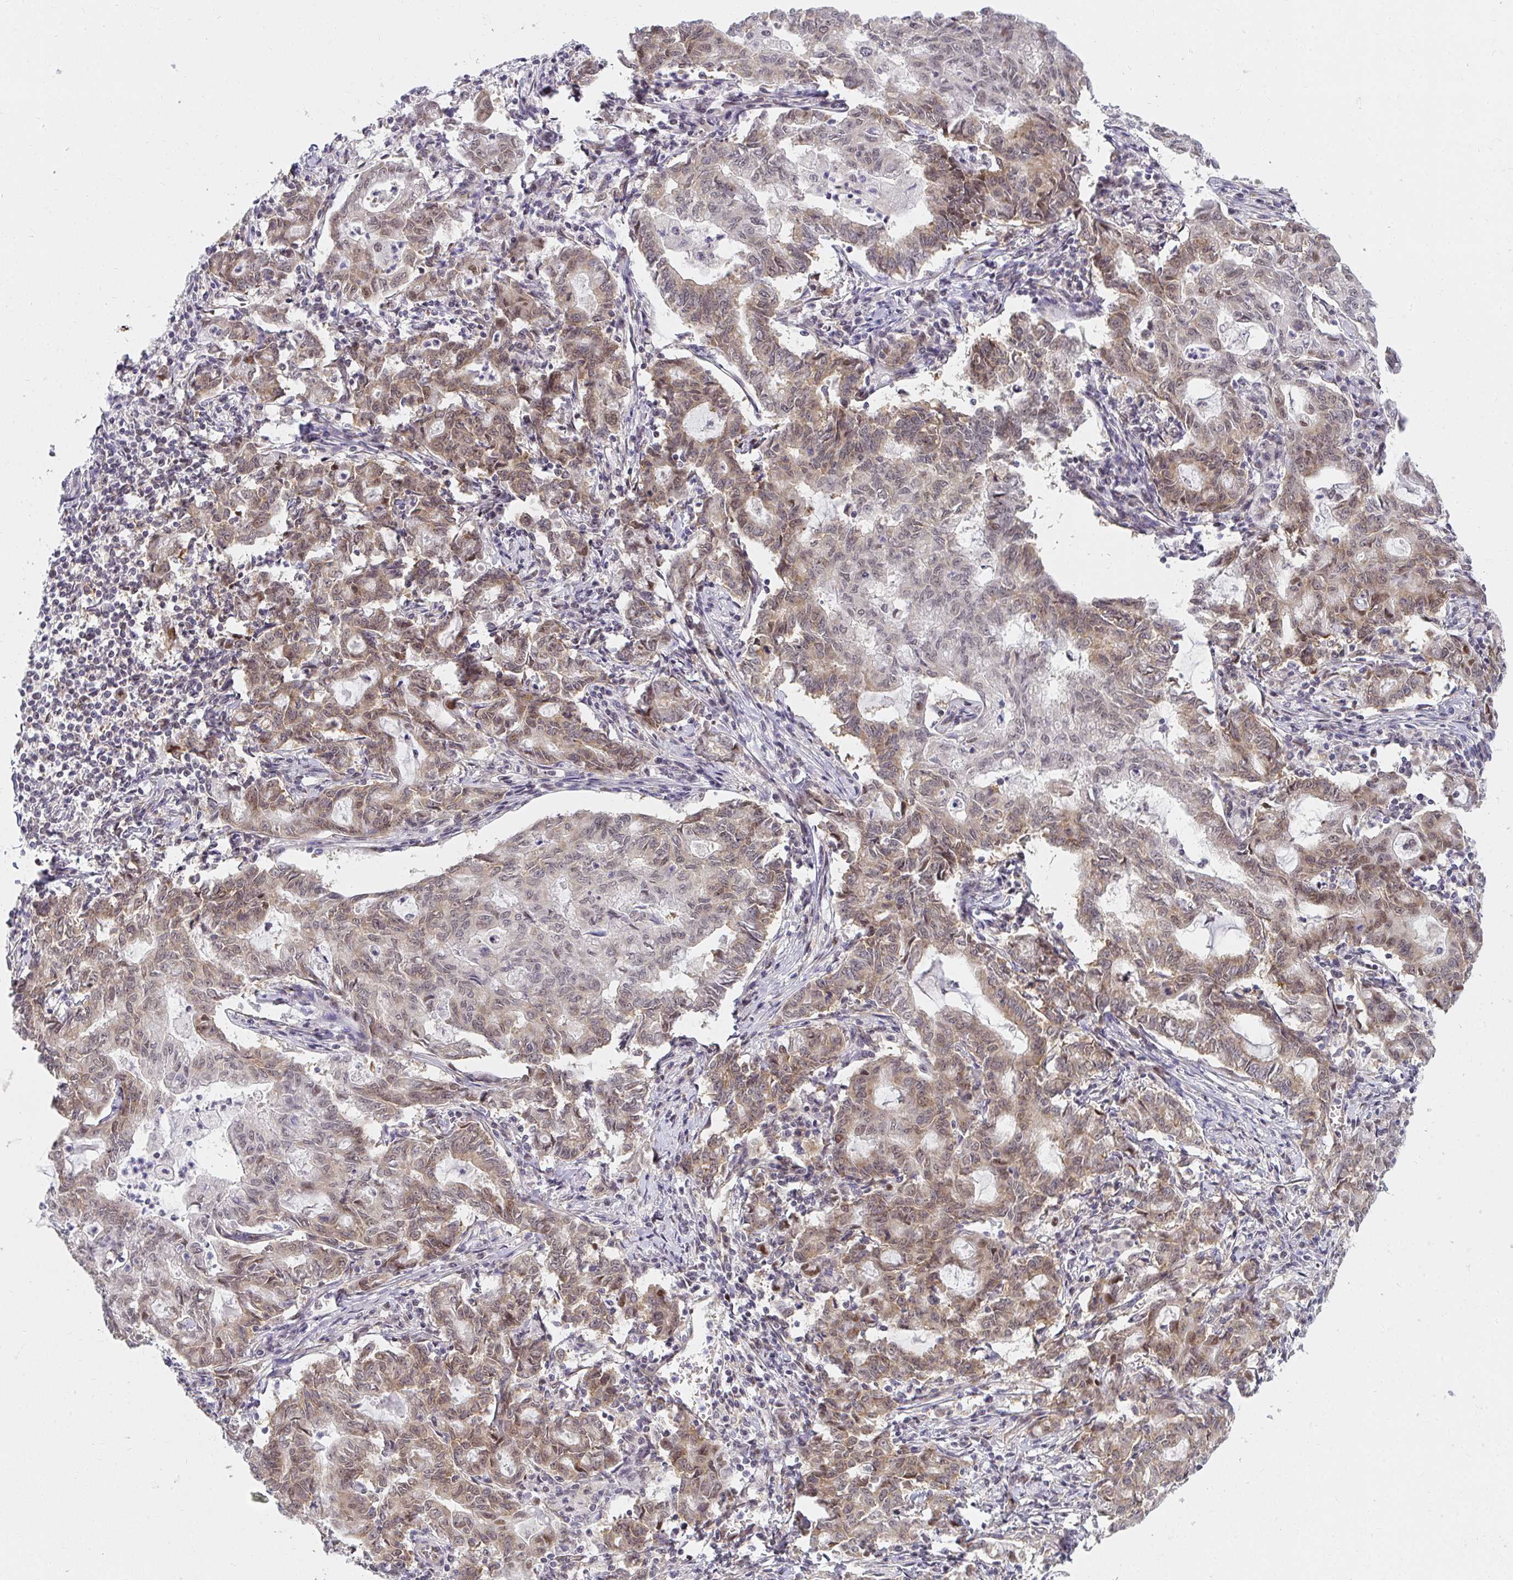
{"staining": {"intensity": "moderate", "quantity": "25%-75%", "location": "cytoplasmic/membranous,nuclear"}, "tissue": "stomach cancer", "cell_type": "Tumor cells", "image_type": "cancer", "snomed": [{"axis": "morphology", "description": "Adenocarcinoma, NOS"}, {"axis": "topography", "description": "Stomach, upper"}], "caption": "A micrograph showing moderate cytoplasmic/membranous and nuclear expression in approximately 25%-75% of tumor cells in stomach cancer (adenocarcinoma), as visualized by brown immunohistochemical staining.", "gene": "SYNCRIP", "patient": {"sex": "female", "age": 79}}